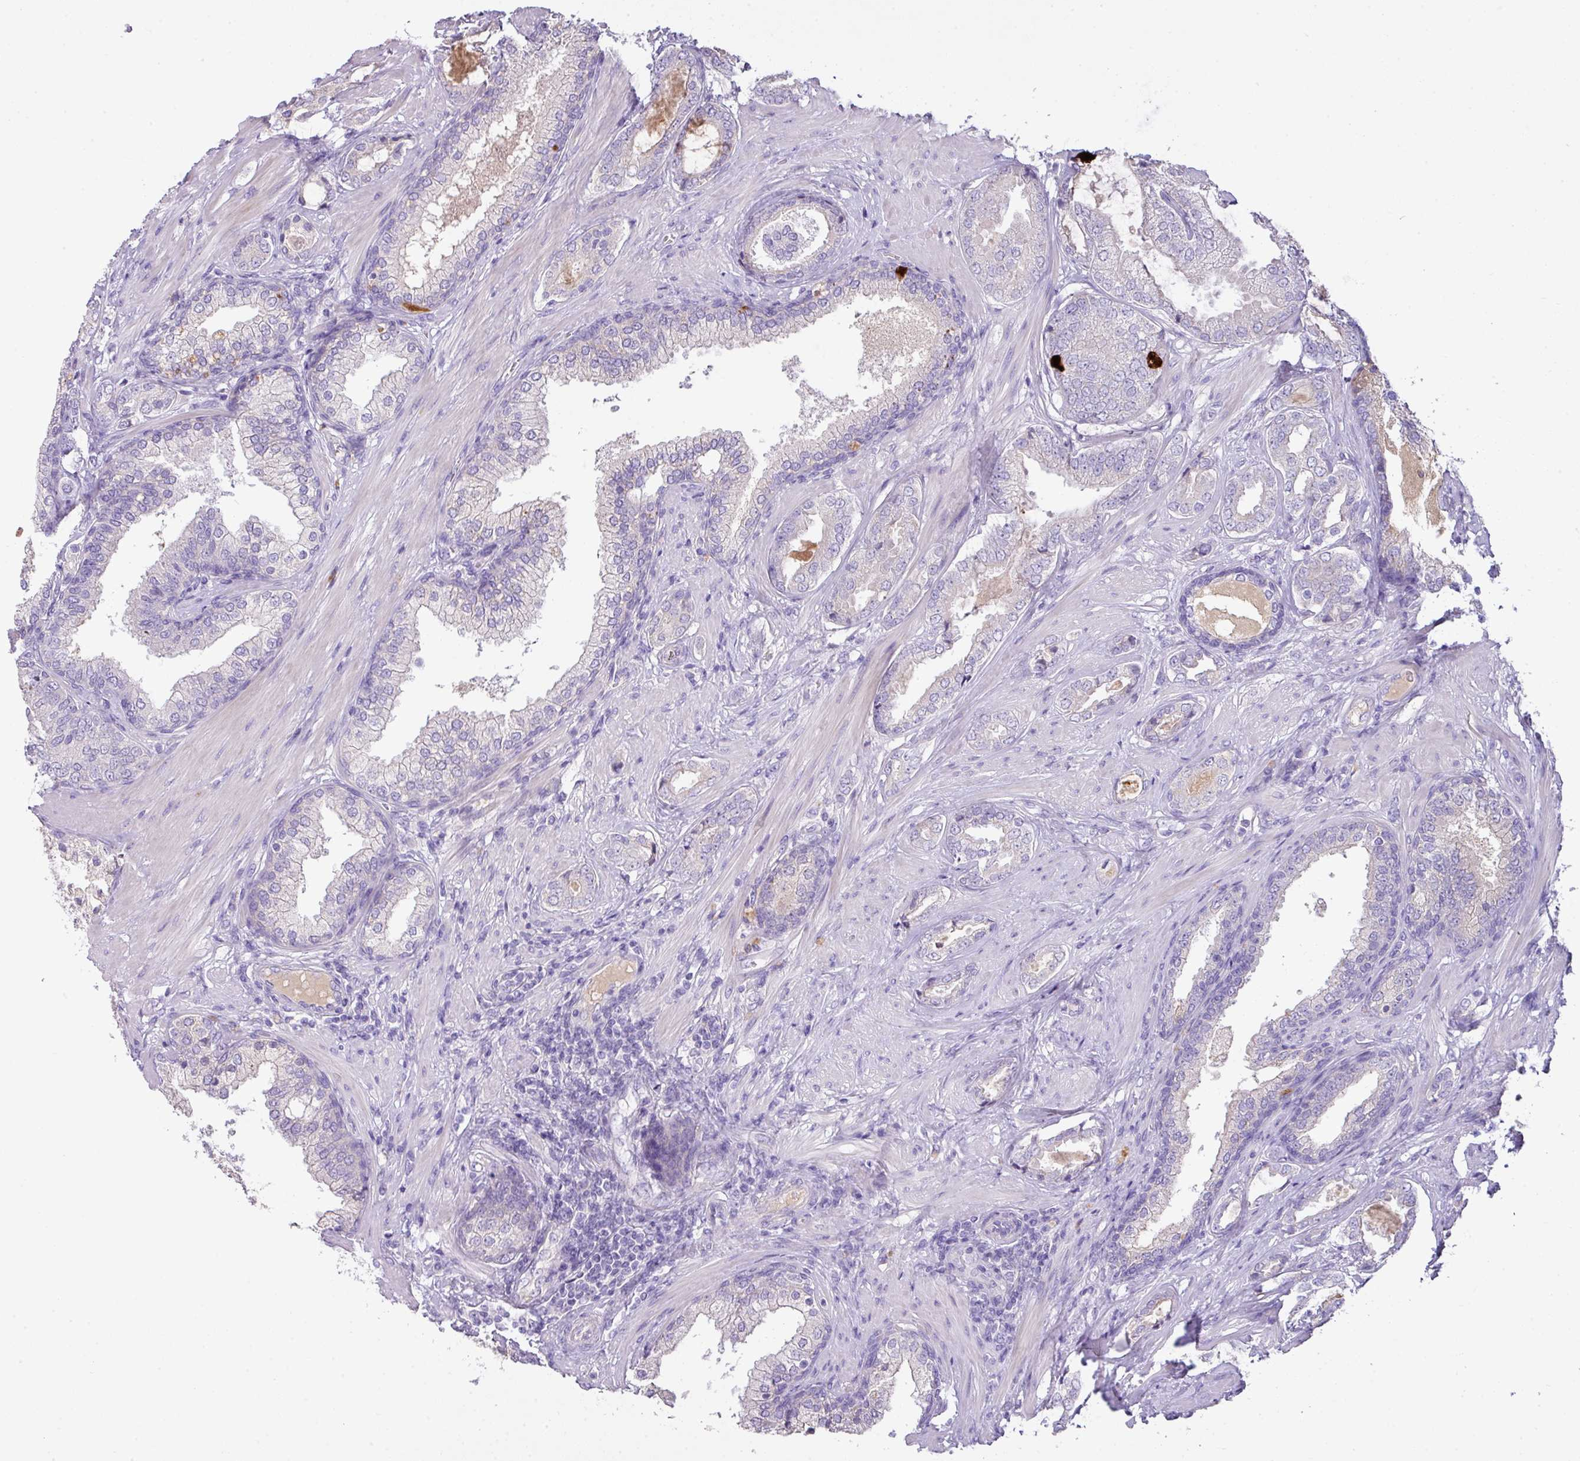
{"staining": {"intensity": "negative", "quantity": "none", "location": "none"}, "tissue": "prostate cancer", "cell_type": "Tumor cells", "image_type": "cancer", "snomed": [{"axis": "morphology", "description": "Adenocarcinoma, High grade"}, {"axis": "topography", "description": "Prostate"}], "caption": "Immunohistochemical staining of prostate high-grade adenocarcinoma displays no significant positivity in tumor cells.", "gene": "OR6C6", "patient": {"sex": "male", "age": 60}}